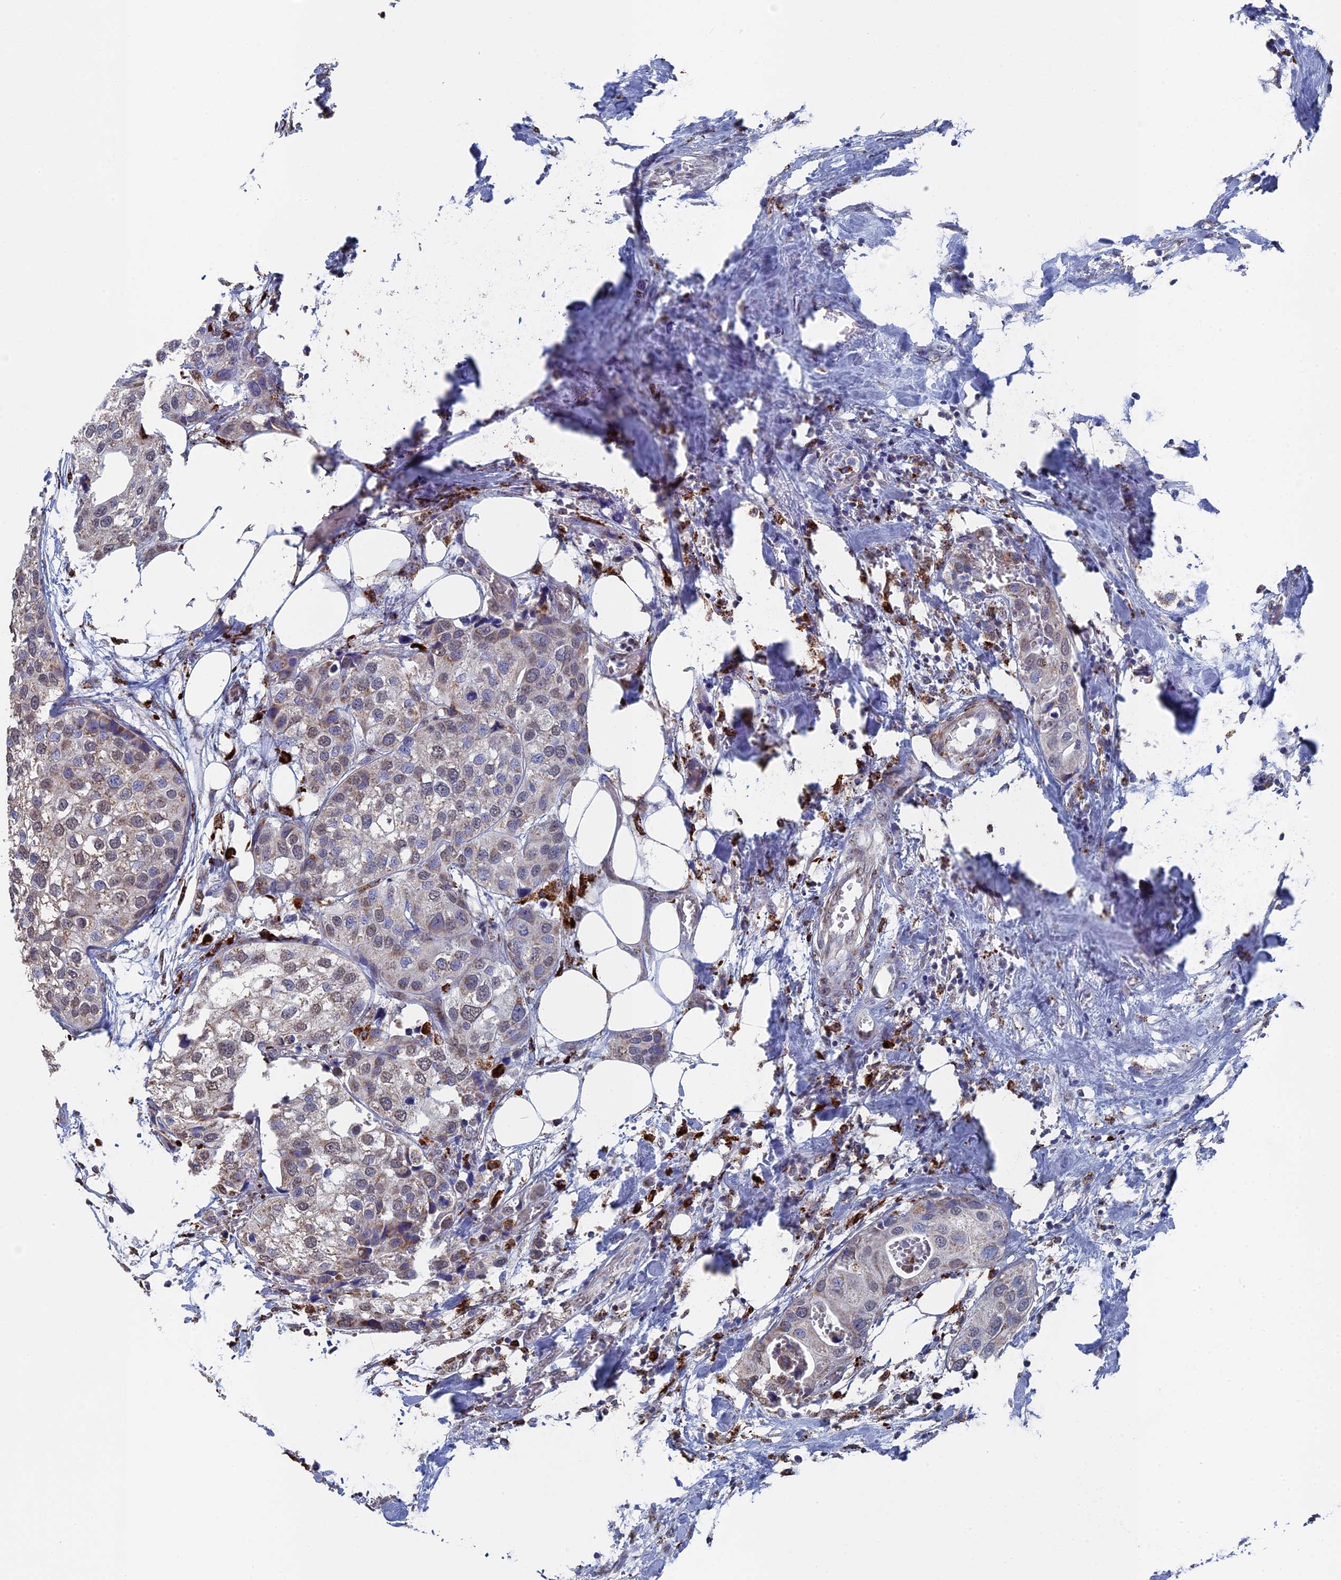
{"staining": {"intensity": "weak", "quantity": "<25%", "location": "nuclear"}, "tissue": "urothelial cancer", "cell_type": "Tumor cells", "image_type": "cancer", "snomed": [{"axis": "morphology", "description": "Urothelial carcinoma, High grade"}, {"axis": "topography", "description": "Urinary bladder"}], "caption": "Tumor cells show no significant positivity in high-grade urothelial carcinoma.", "gene": "SMG9", "patient": {"sex": "male", "age": 64}}